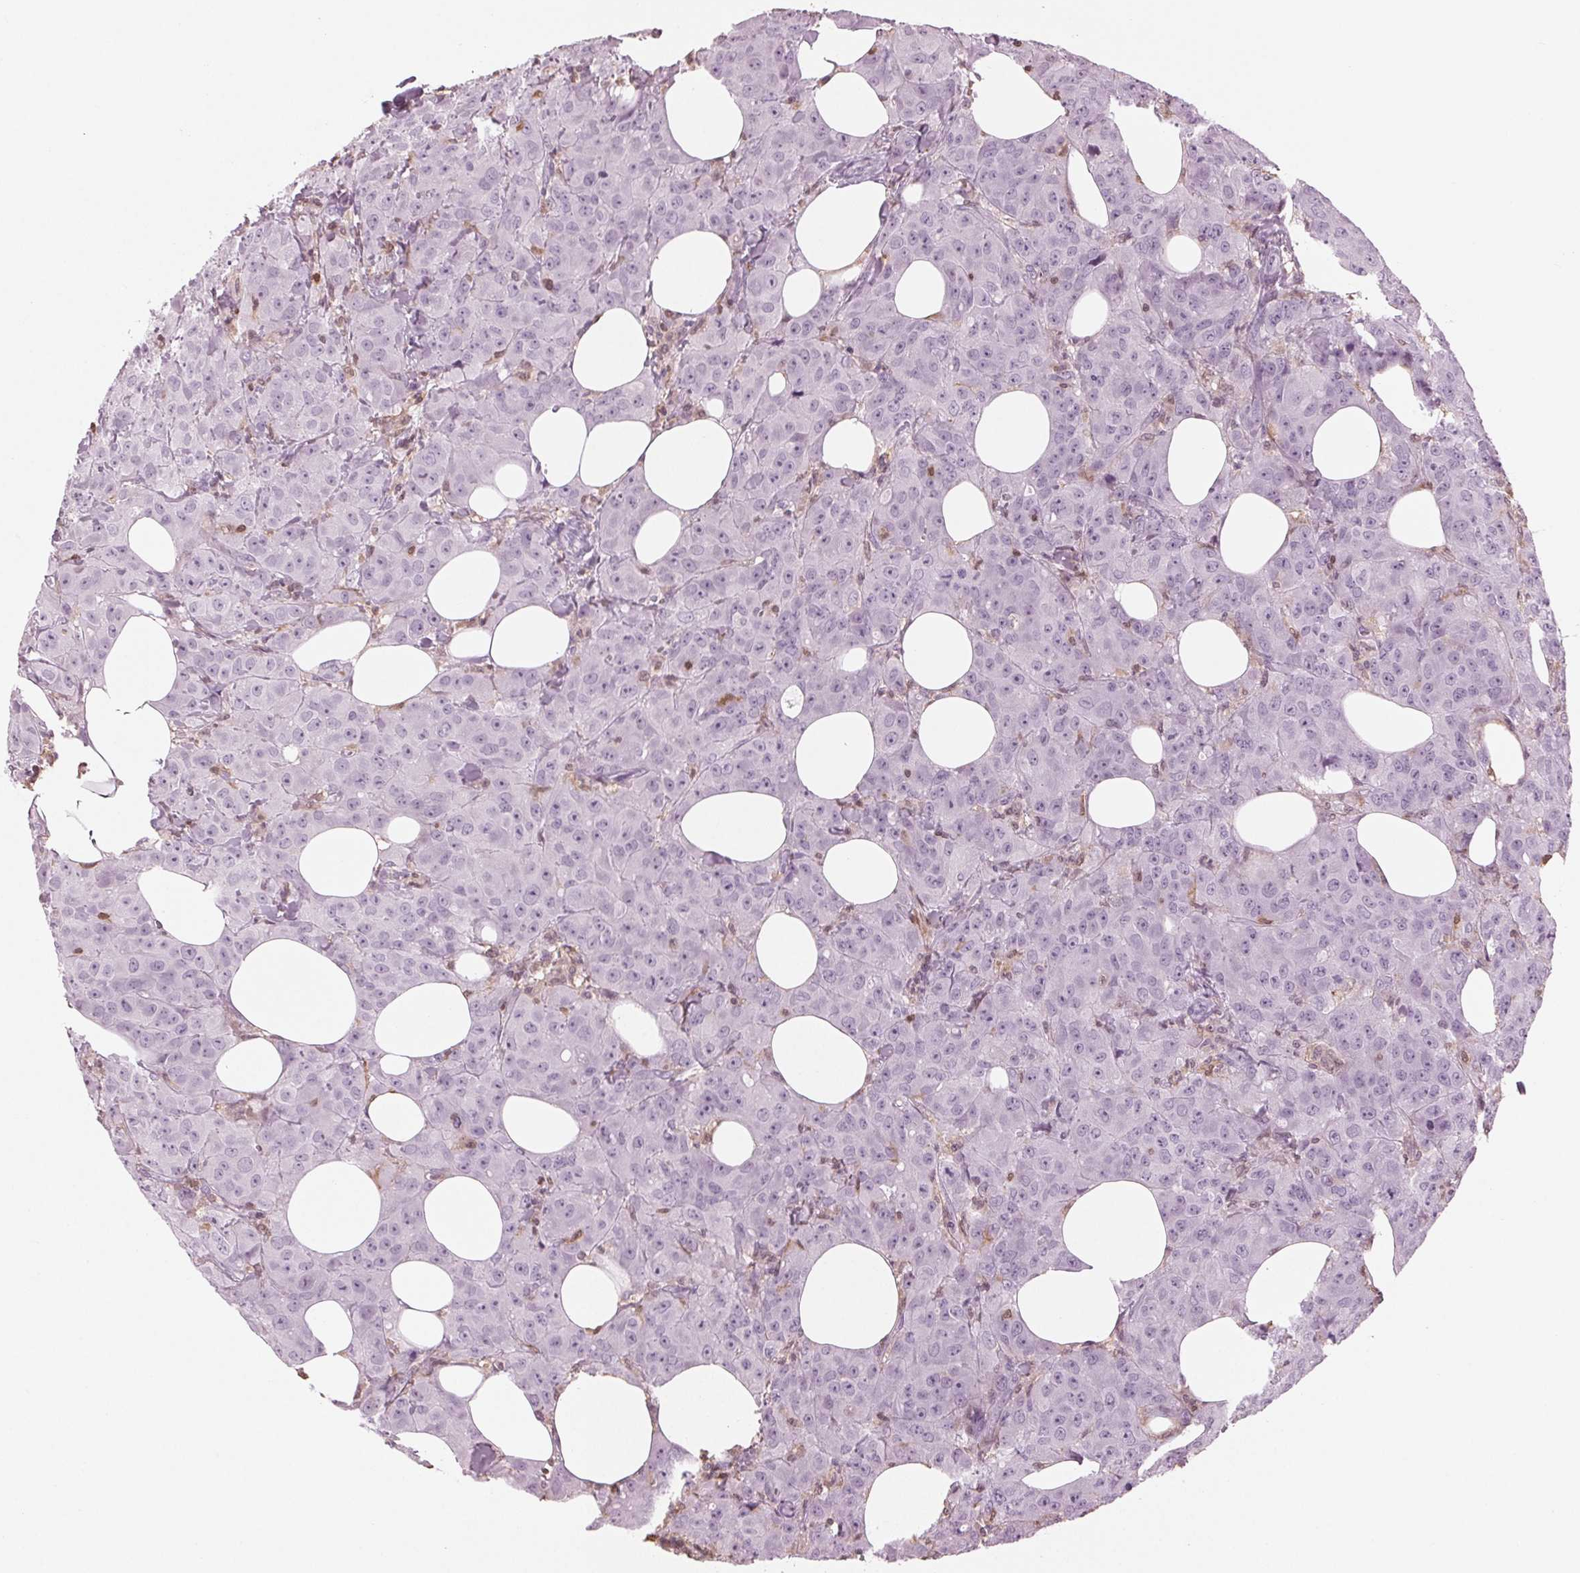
{"staining": {"intensity": "negative", "quantity": "none", "location": "none"}, "tissue": "breast cancer", "cell_type": "Tumor cells", "image_type": "cancer", "snomed": [{"axis": "morphology", "description": "Normal tissue, NOS"}, {"axis": "morphology", "description": "Duct carcinoma"}, {"axis": "topography", "description": "Breast"}], "caption": "An image of breast cancer (infiltrating ductal carcinoma) stained for a protein demonstrates no brown staining in tumor cells. Nuclei are stained in blue.", "gene": "BTLA", "patient": {"sex": "female", "age": 43}}